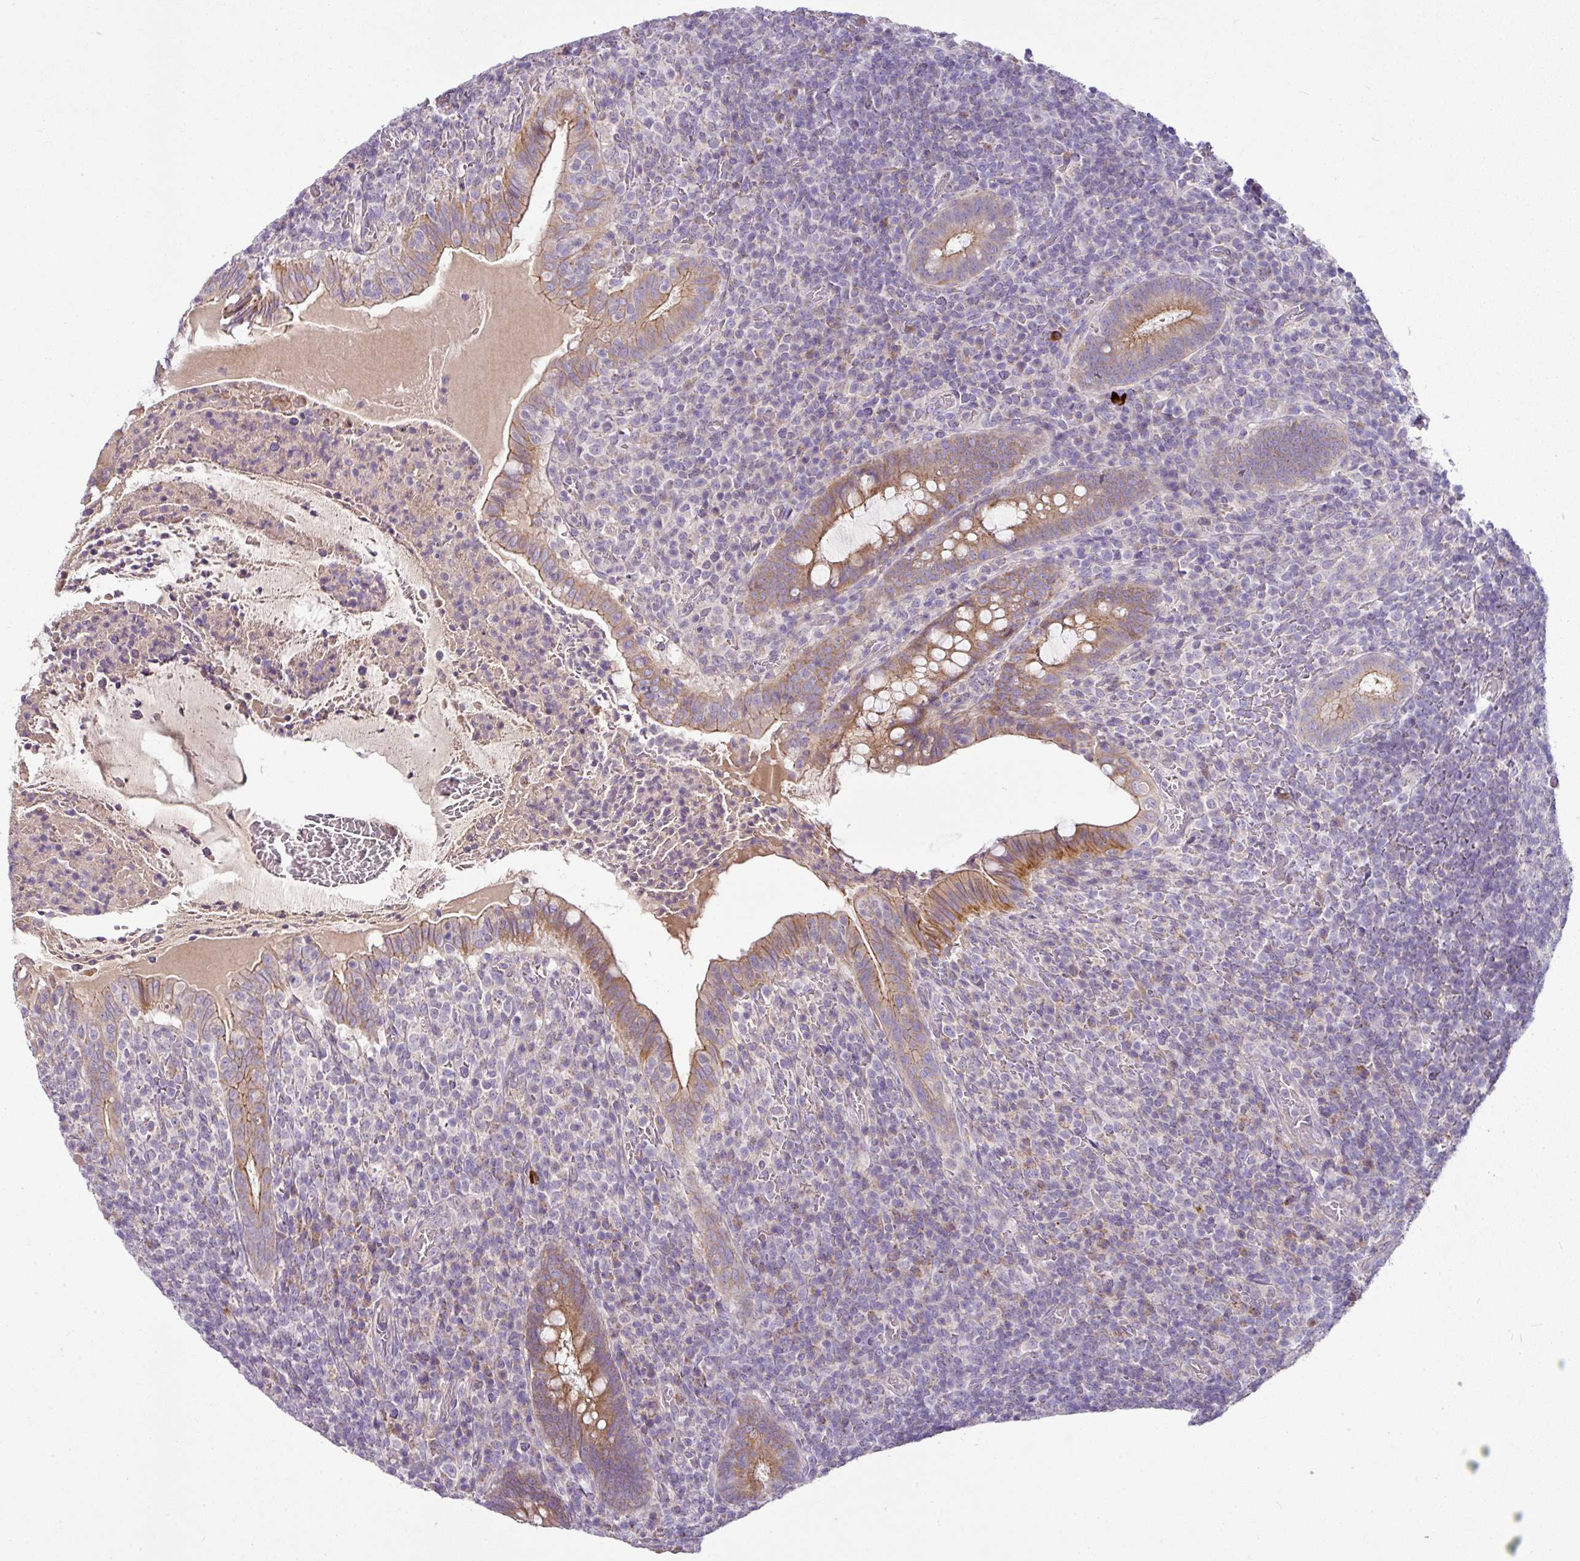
{"staining": {"intensity": "moderate", "quantity": ">75%", "location": "cytoplasmic/membranous"}, "tissue": "appendix", "cell_type": "Glandular cells", "image_type": "normal", "snomed": [{"axis": "morphology", "description": "Normal tissue, NOS"}, {"axis": "topography", "description": "Appendix"}], "caption": "Appendix stained with DAB immunohistochemistry (IHC) reveals medium levels of moderate cytoplasmic/membranous expression in approximately >75% of glandular cells.", "gene": "GAN", "patient": {"sex": "female", "age": 43}}